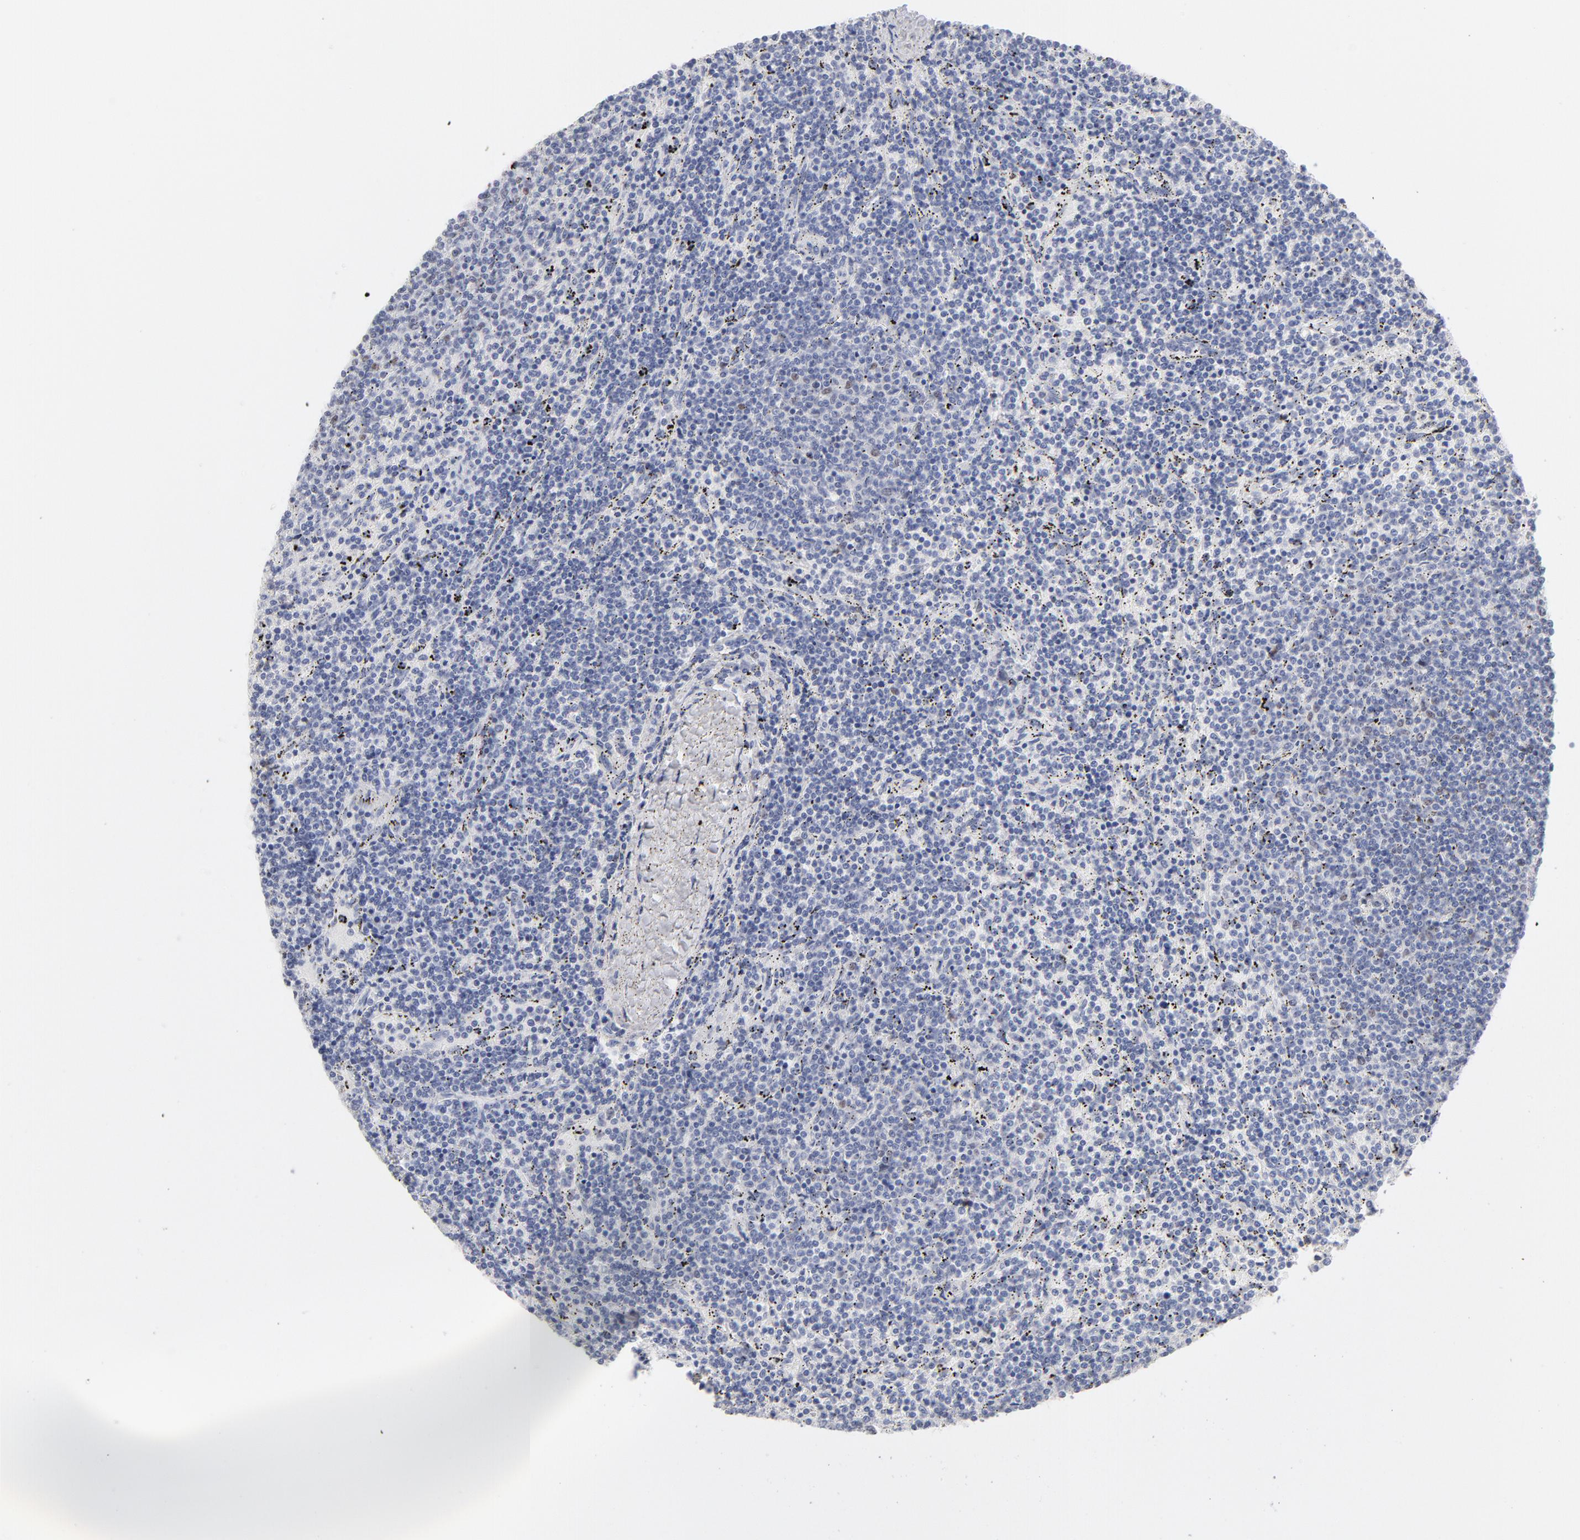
{"staining": {"intensity": "negative", "quantity": "none", "location": "none"}, "tissue": "lymphoma", "cell_type": "Tumor cells", "image_type": "cancer", "snomed": [{"axis": "morphology", "description": "Malignant lymphoma, non-Hodgkin's type, Low grade"}, {"axis": "topography", "description": "Spleen"}], "caption": "The photomicrograph reveals no significant expression in tumor cells of lymphoma.", "gene": "MCM7", "patient": {"sex": "female", "age": 50}}